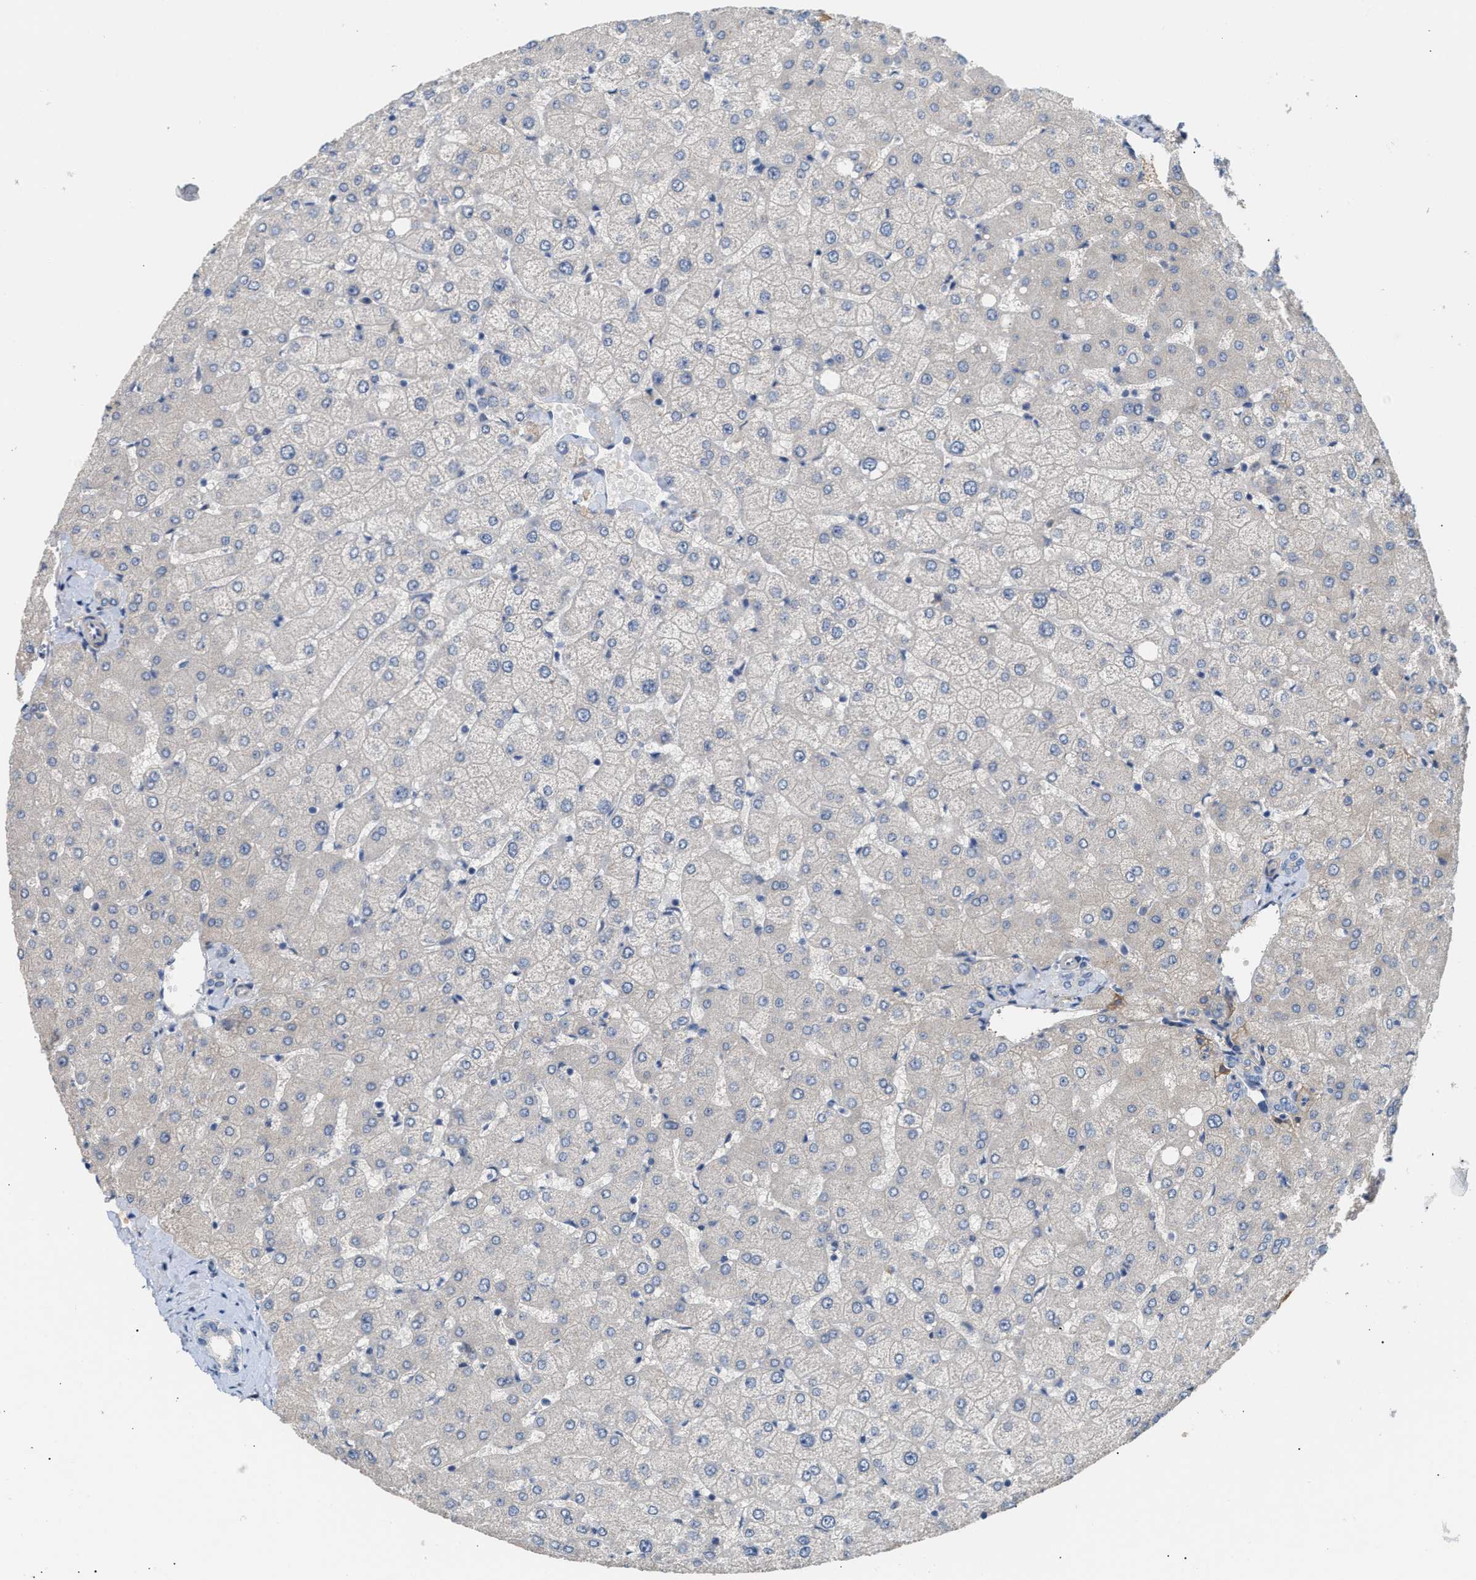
{"staining": {"intensity": "negative", "quantity": "none", "location": "none"}, "tissue": "liver", "cell_type": "Cholangiocytes", "image_type": "normal", "snomed": [{"axis": "morphology", "description": "Normal tissue, NOS"}, {"axis": "topography", "description": "Liver"}], "caption": "The immunohistochemistry photomicrograph has no significant expression in cholangiocytes of liver.", "gene": "TFPI", "patient": {"sex": "female", "age": 54}}